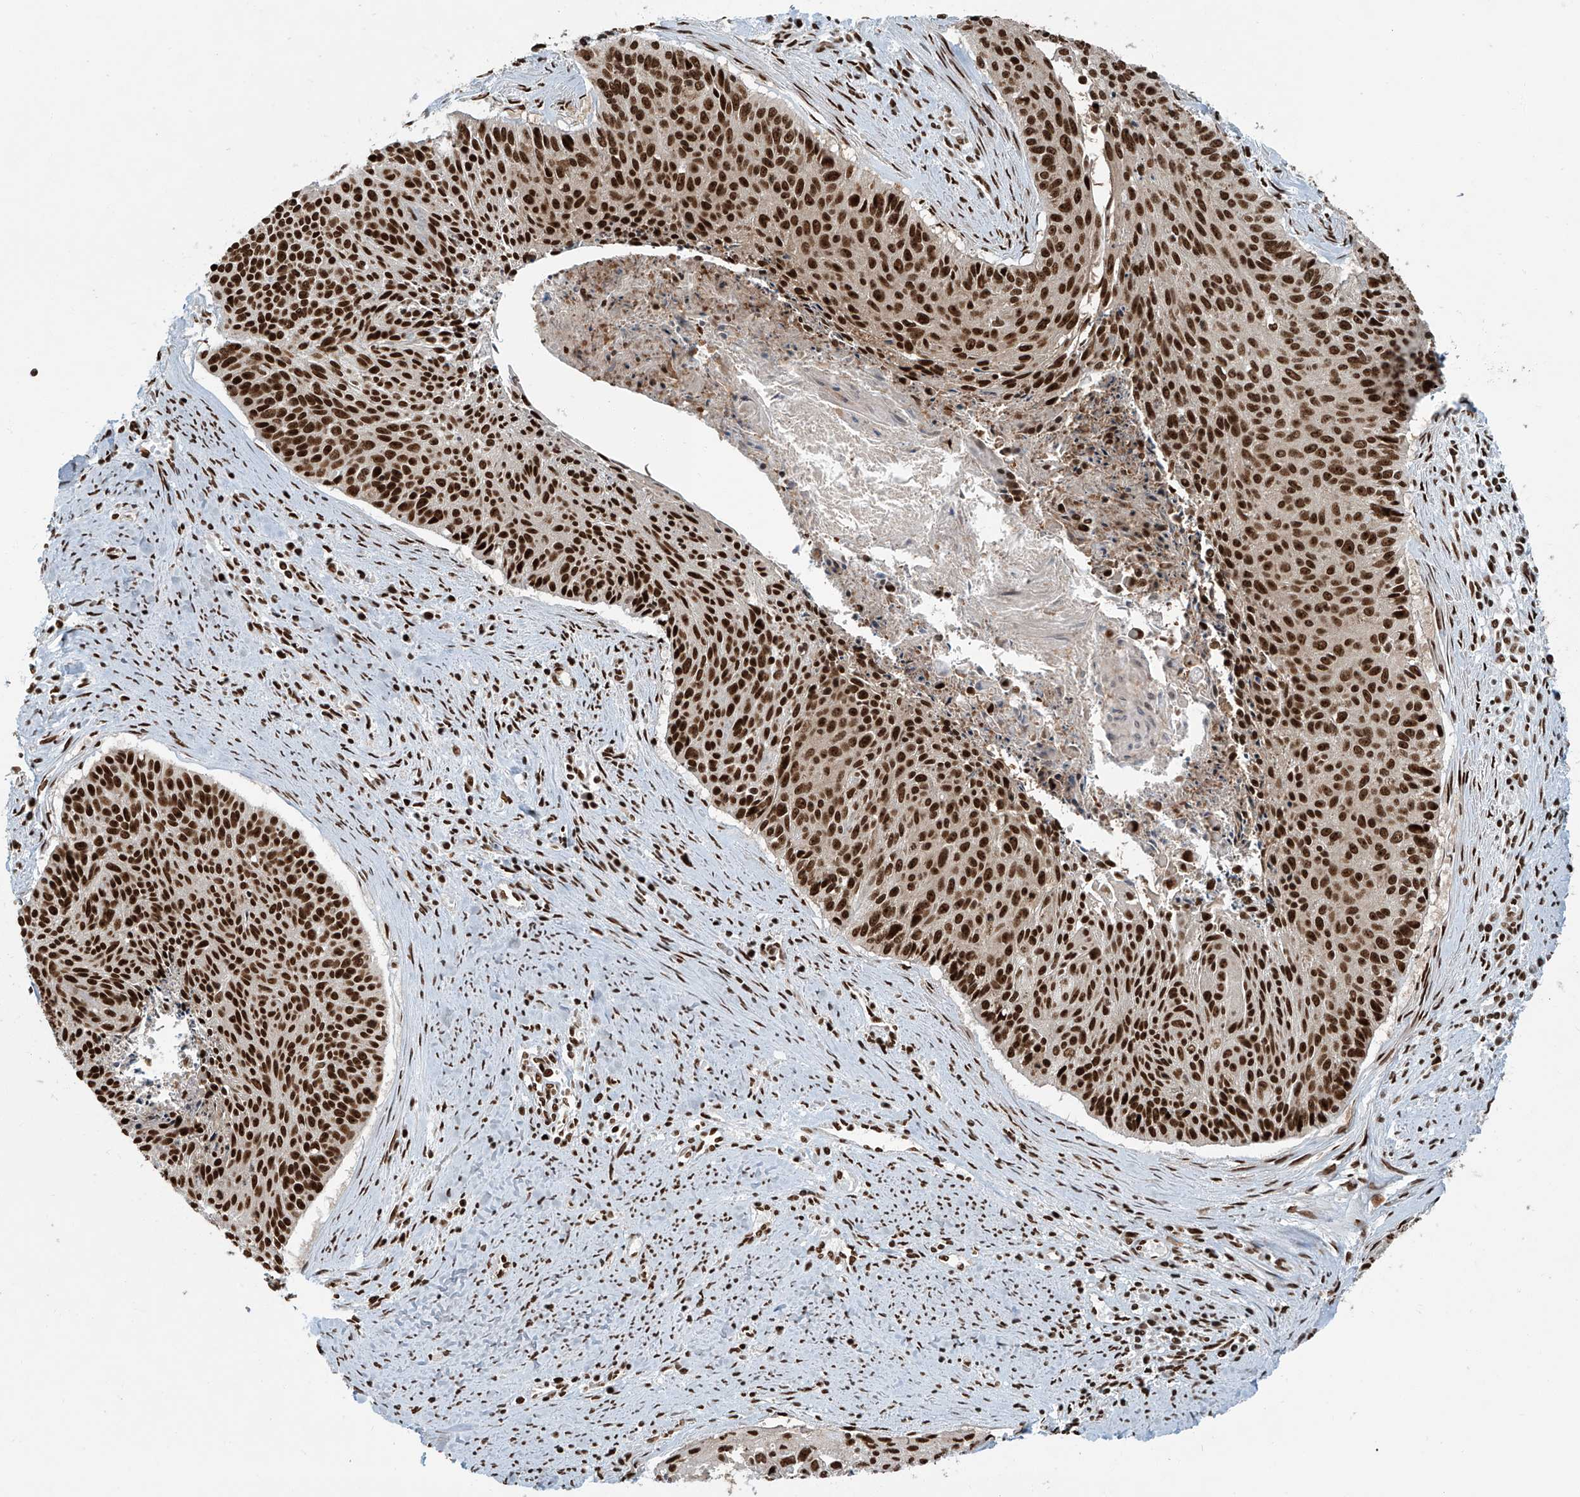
{"staining": {"intensity": "strong", "quantity": ">75%", "location": "nuclear"}, "tissue": "cervical cancer", "cell_type": "Tumor cells", "image_type": "cancer", "snomed": [{"axis": "morphology", "description": "Squamous cell carcinoma, NOS"}, {"axis": "topography", "description": "Cervix"}], "caption": "Immunohistochemistry (IHC) of human cervical cancer (squamous cell carcinoma) displays high levels of strong nuclear staining in about >75% of tumor cells.", "gene": "FAM193B", "patient": {"sex": "female", "age": 55}}